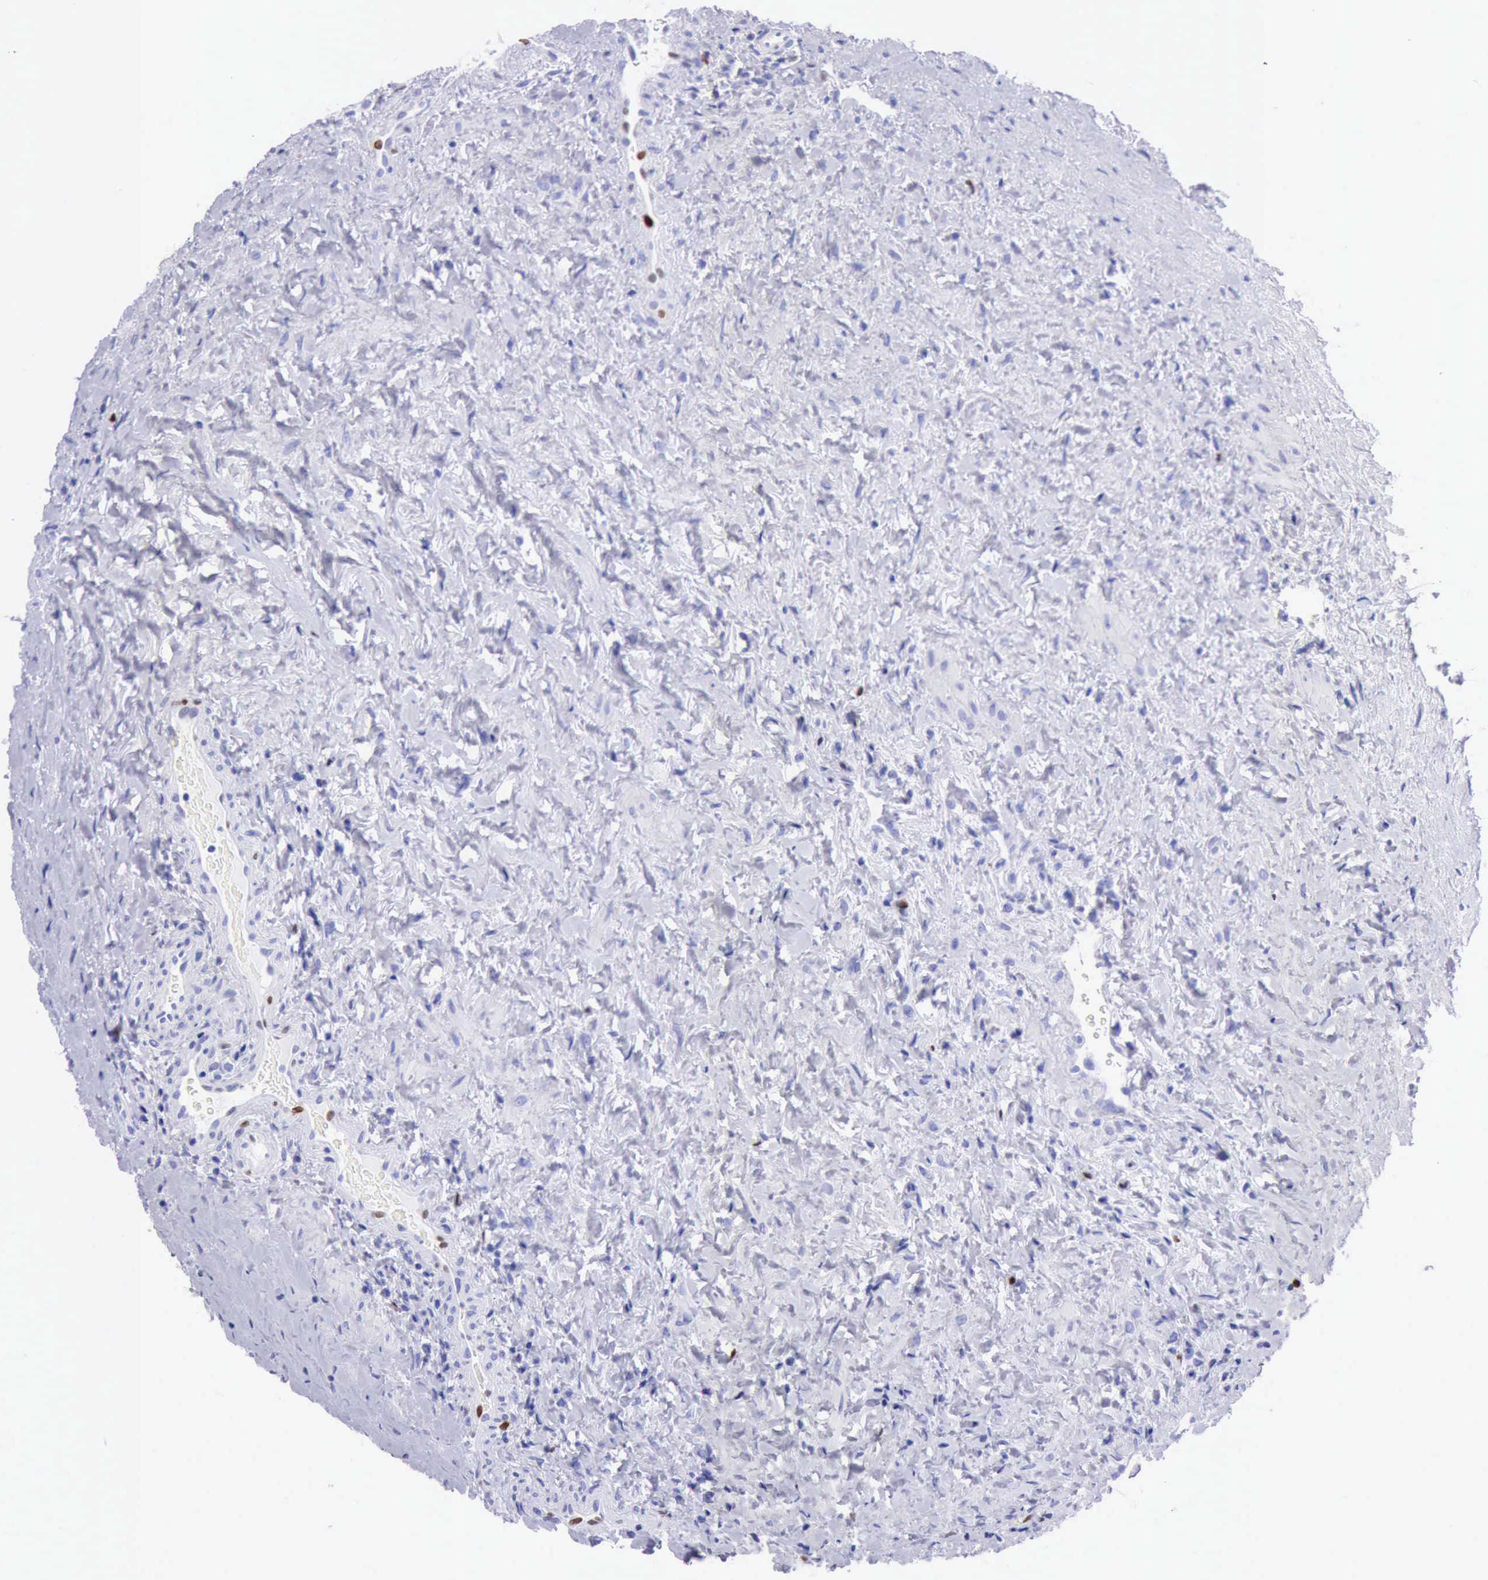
{"staining": {"intensity": "moderate", "quantity": "<25%", "location": "nuclear"}, "tissue": "testis cancer", "cell_type": "Tumor cells", "image_type": "cancer", "snomed": [{"axis": "morphology", "description": "Carcinoma, Embryonal, NOS"}, {"axis": "topography", "description": "Testis"}], "caption": "Tumor cells display low levels of moderate nuclear staining in about <25% of cells in human testis embryonal carcinoma.", "gene": "MCM2", "patient": {"sex": "male", "age": 31}}